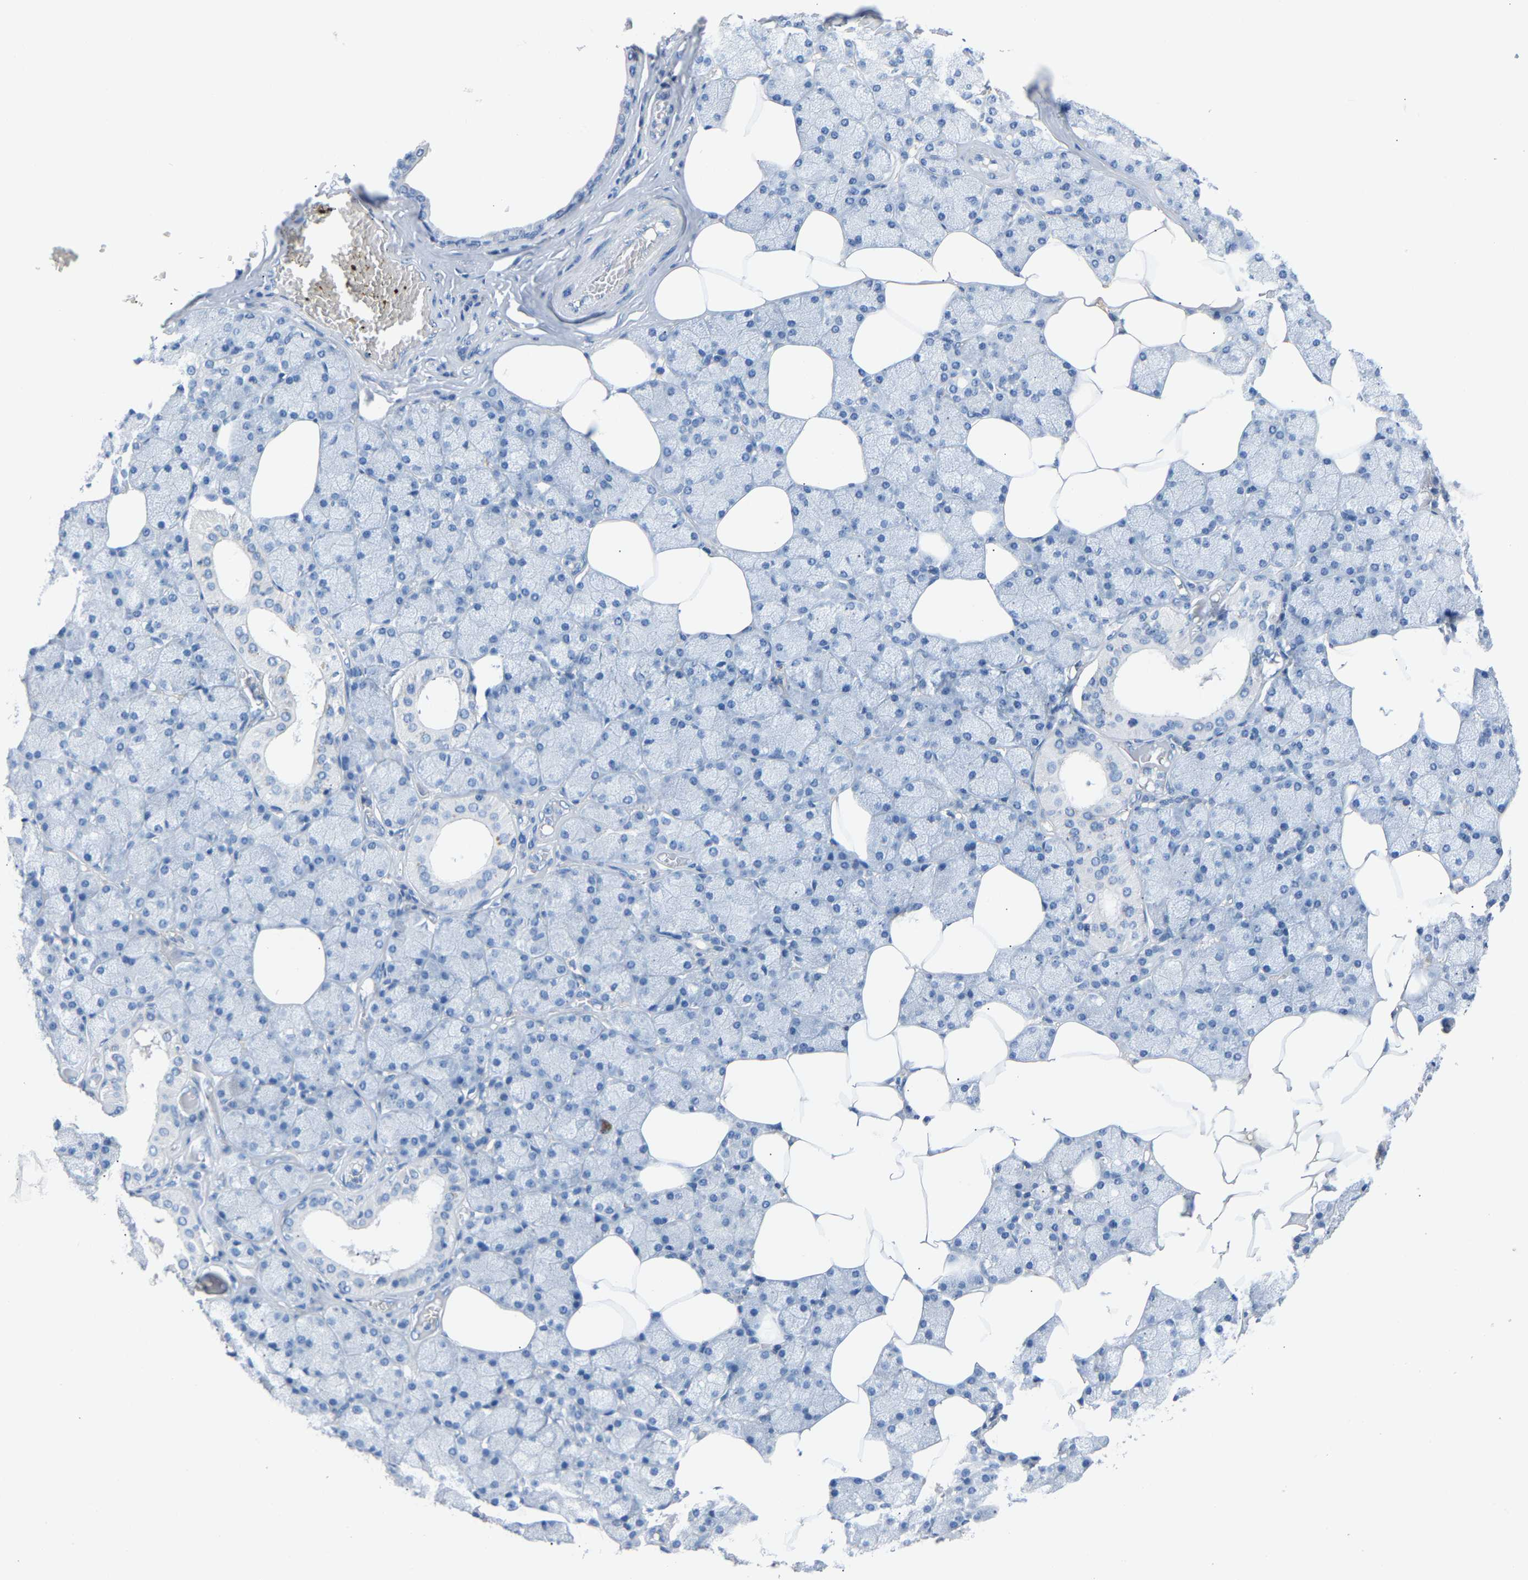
{"staining": {"intensity": "moderate", "quantity": "<25%", "location": "cytoplasmic/membranous"}, "tissue": "salivary gland", "cell_type": "Glandular cells", "image_type": "normal", "snomed": [{"axis": "morphology", "description": "Normal tissue, NOS"}, {"axis": "topography", "description": "Salivary gland"}], "caption": "Immunohistochemistry (IHC) photomicrograph of benign salivary gland stained for a protein (brown), which displays low levels of moderate cytoplasmic/membranous positivity in about <25% of glandular cells.", "gene": "DNAAF5", "patient": {"sex": "male", "age": 62}}